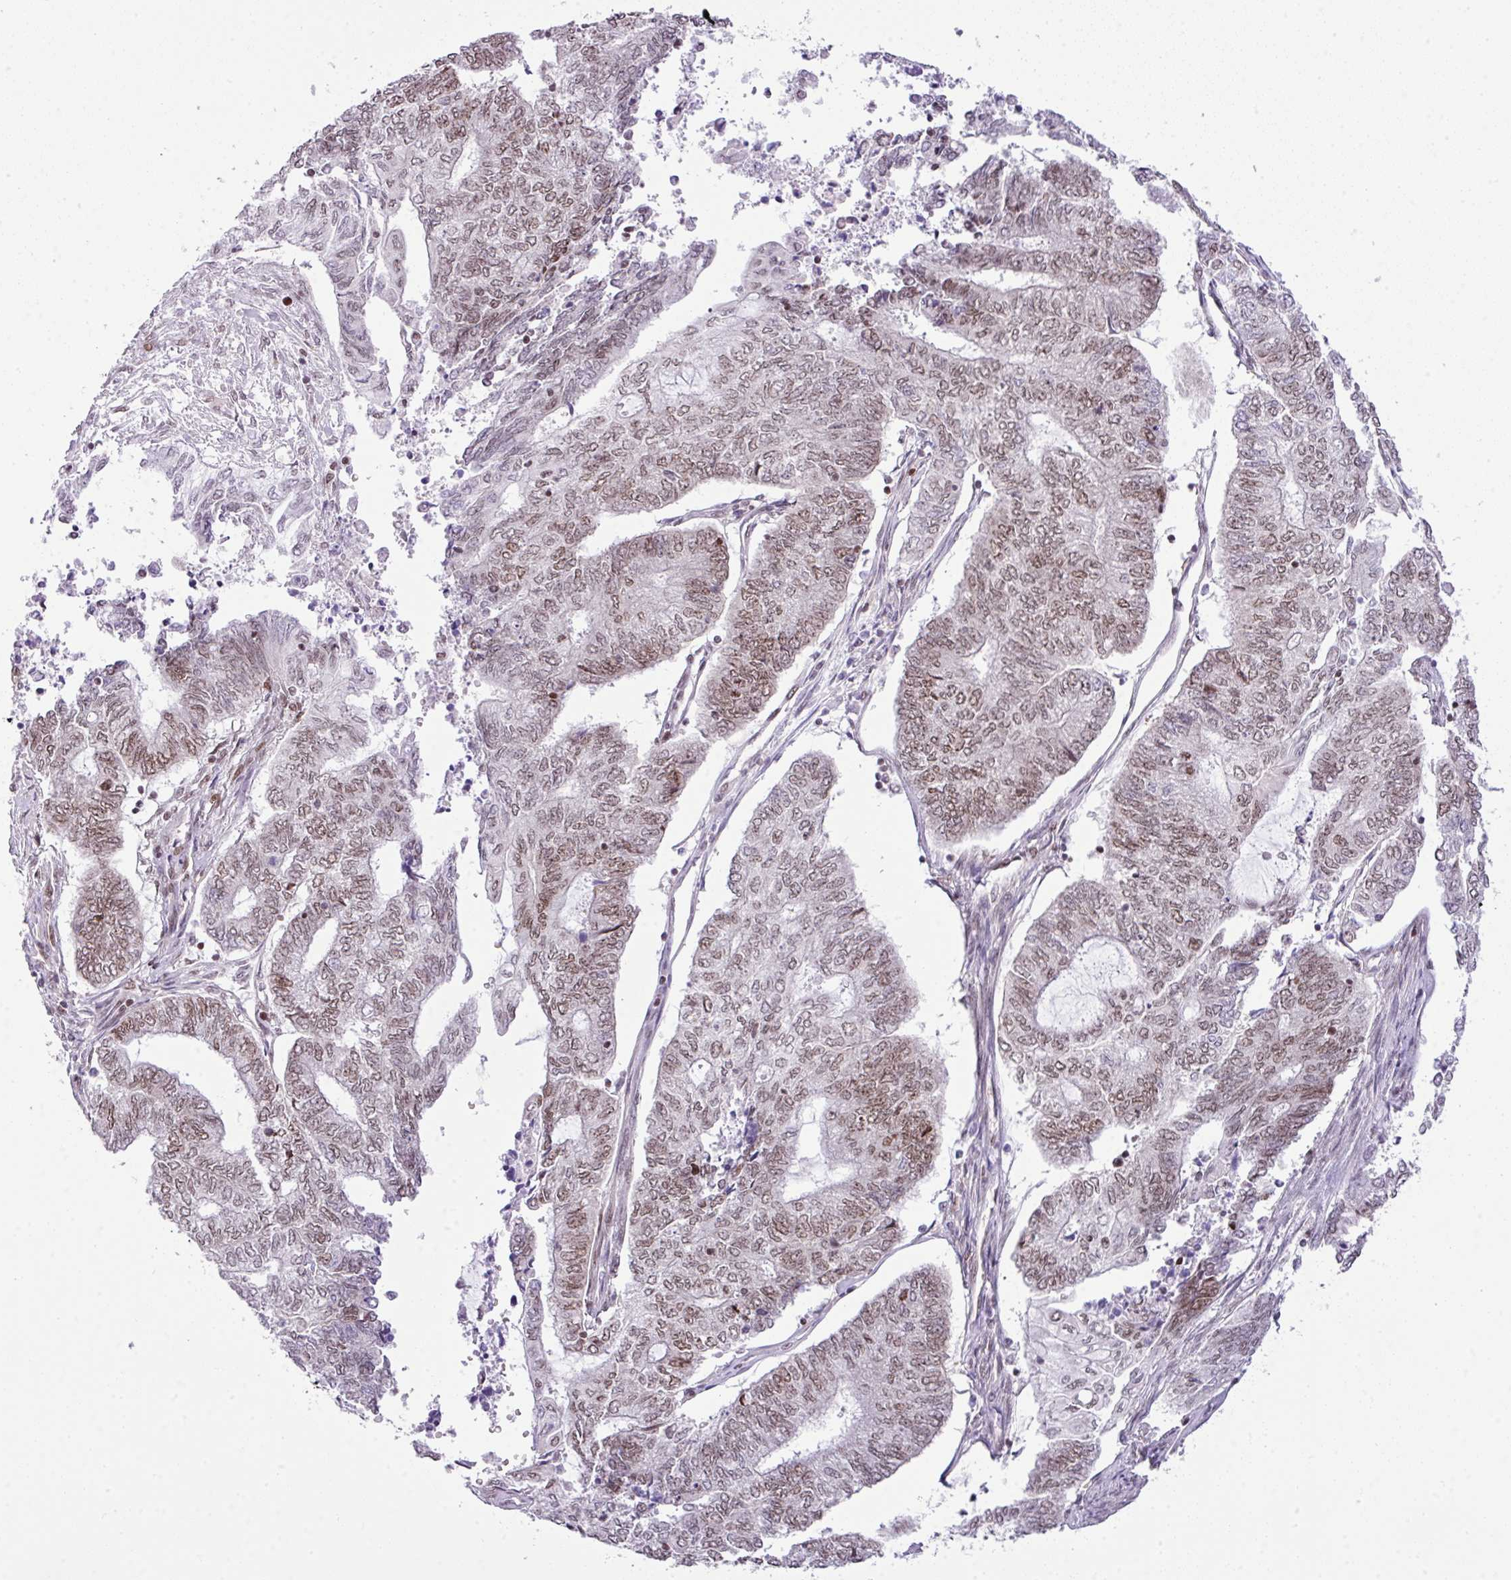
{"staining": {"intensity": "moderate", "quantity": ">75%", "location": "nuclear"}, "tissue": "endometrial cancer", "cell_type": "Tumor cells", "image_type": "cancer", "snomed": [{"axis": "morphology", "description": "Adenocarcinoma, NOS"}, {"axis": "topography", "description": "Uterus"}, {"axis": "topography", "description": "Endometrium"}], "caption": "The micrograph displays staining of endometrial cancer (adenocarcinoma), revealing moderate nuclear protein positivity (brown color) within tumor cells.", "gene": "CCDC137", "patient": {"sex": "female", "age": 70}}